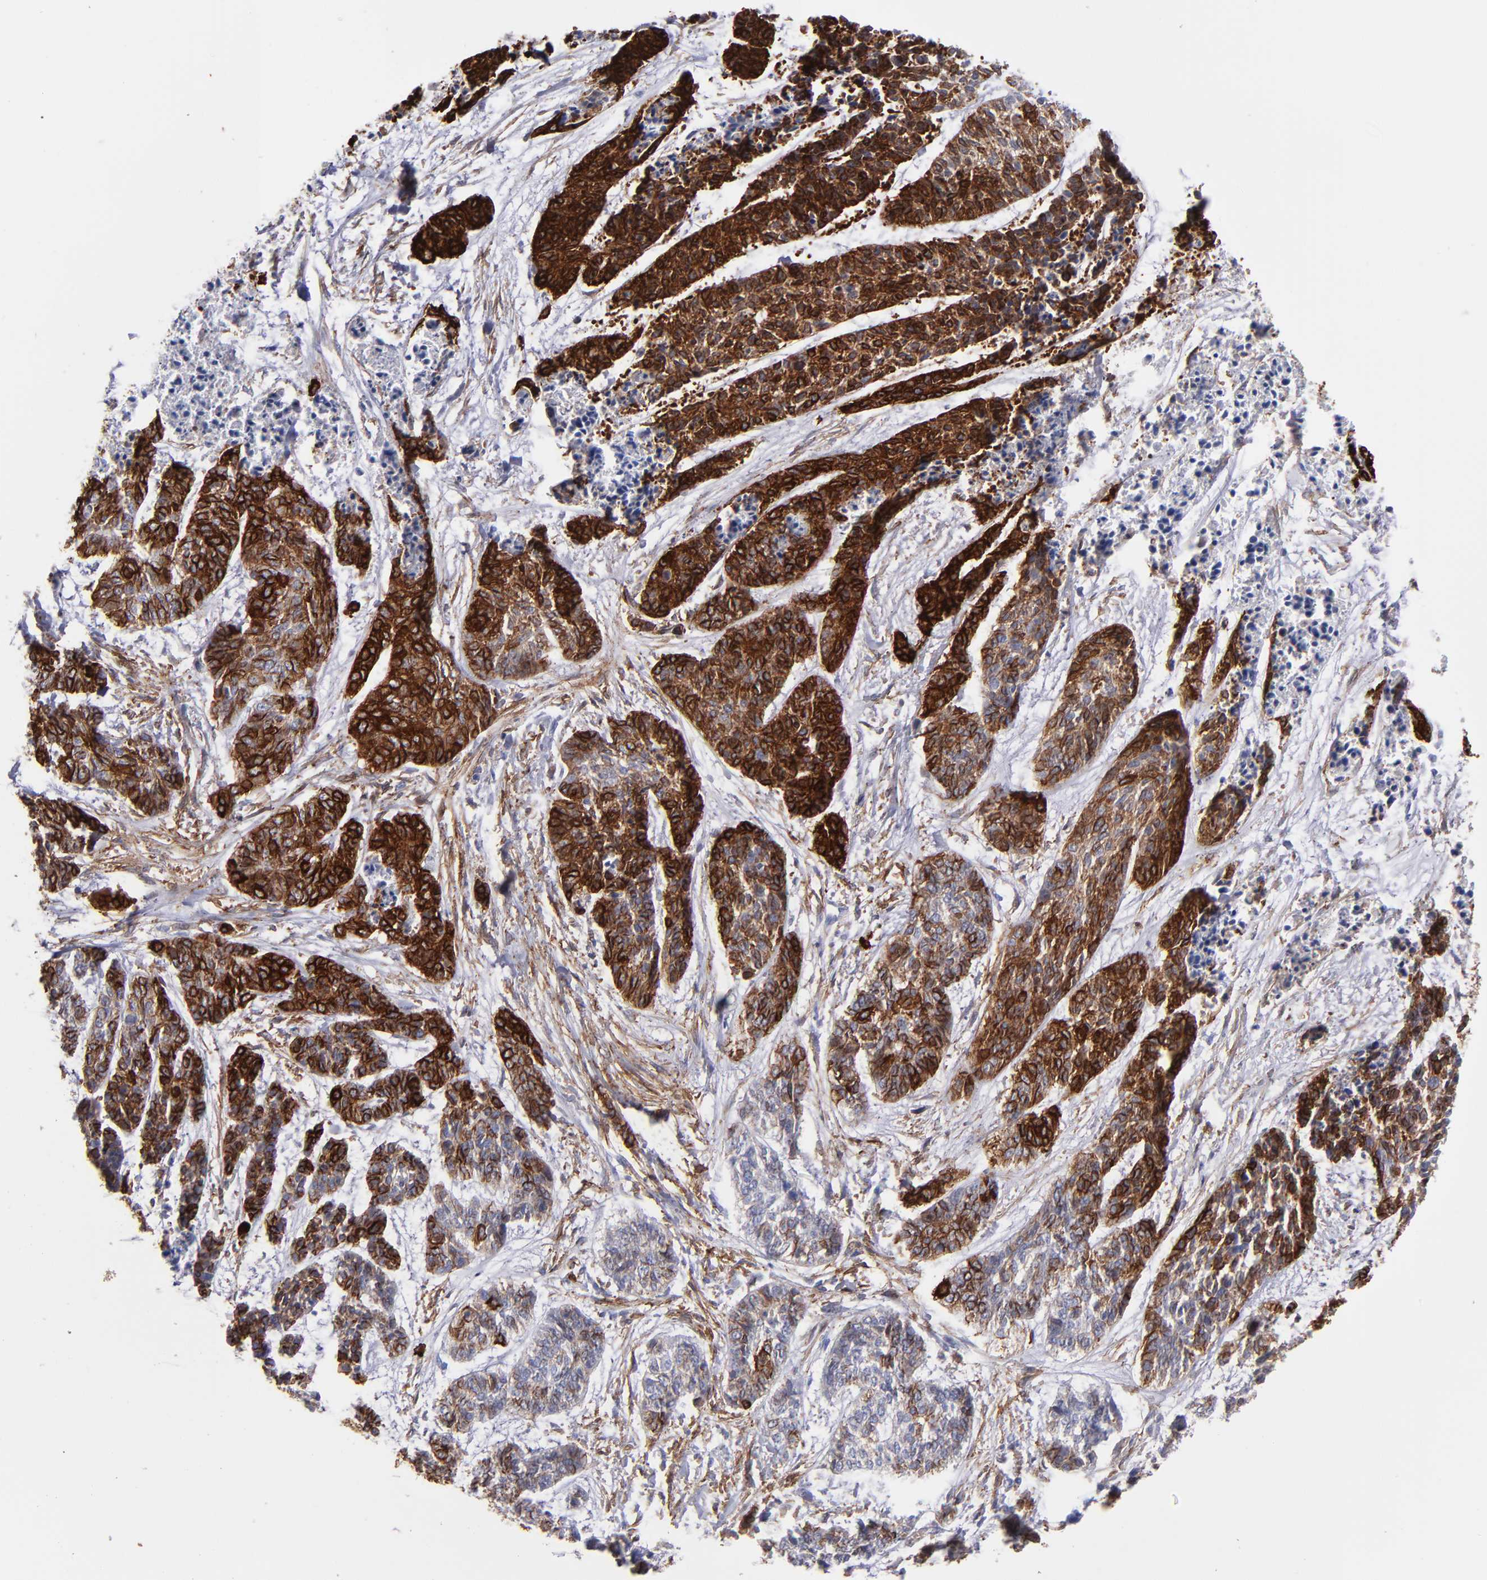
{"staining": {"intensity": "strong", "quantity": ">75%", "location": "cytoplasmic/membranous"}, "tissue": "skin cancer", "cell_type": "Tumor cells", "image_type": "cancer", "snomed": [{"axis": "morphology", "description": "Basal cell carcinoma"}, {"axis": "topography", "description": "Skin"}], "caption": "Immunohistochemistry (IHC) of skin cancer displays high levels of strong cytoplasmic/membranous positivity in about >75% of tumor cells.", "gene": "AHNAK2", "patient": {"sex": "female", "age": 64}}